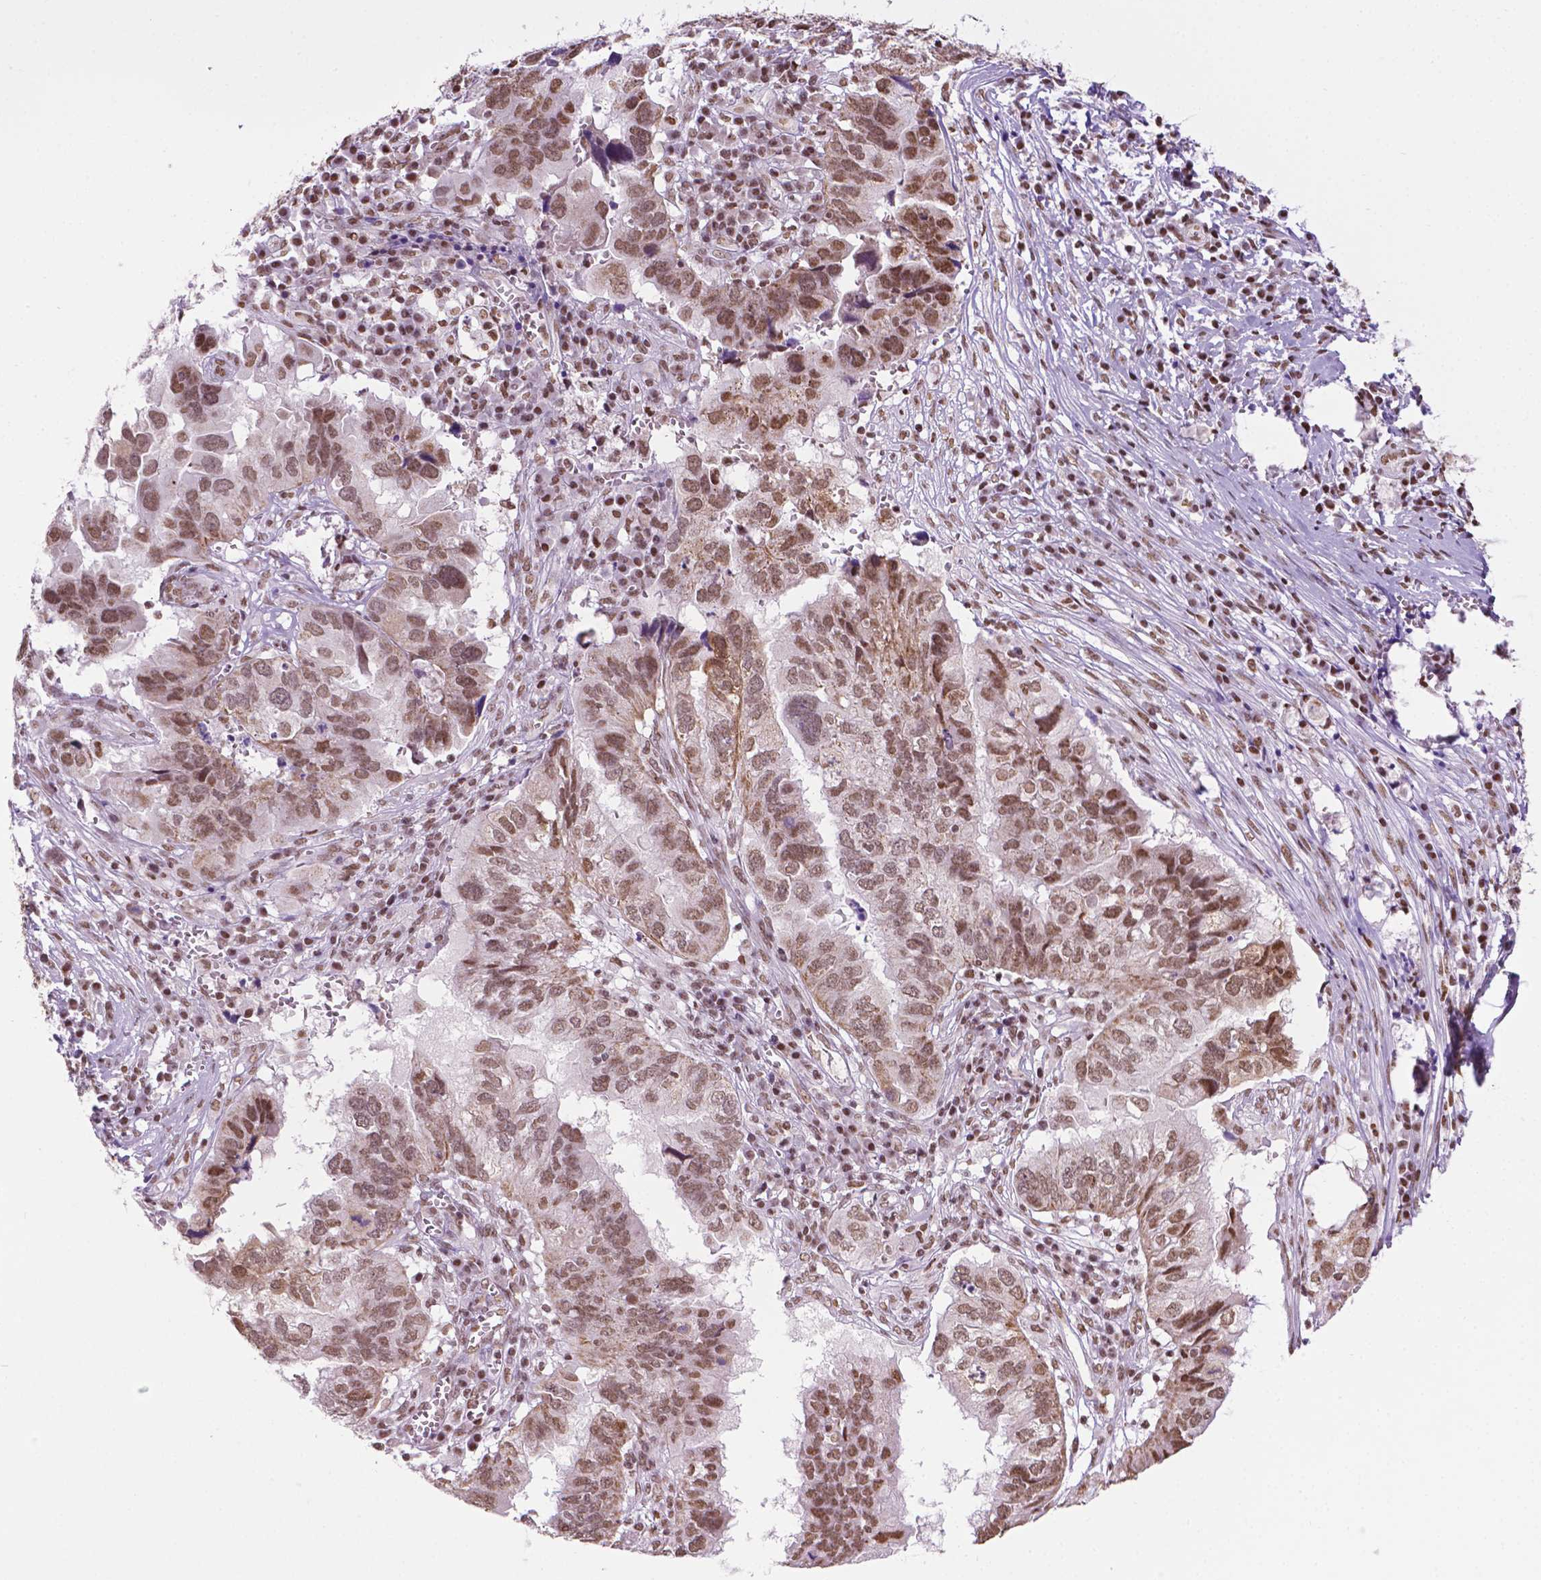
{"staining": {"intensity": "moderate", "quantity": ">75%", "location": "nuclear"}, "tissue": "ovarian cancer", "cell_type": "Tumor cells", "image_type": "cancer", "snomed": [{"axis": "morphology", "description": "Cystadenocarcinoma, serous, NOS"}, {"axis": "topography", "description": "Ovary"}], "caption": "Human ovarian cancer stained for a protein (brown) shows moderate nuclear positive positivity in approximately >75% of tumor cells.", "gene": "COL23A1", "patient": {"sex": "female", "age": 79}}